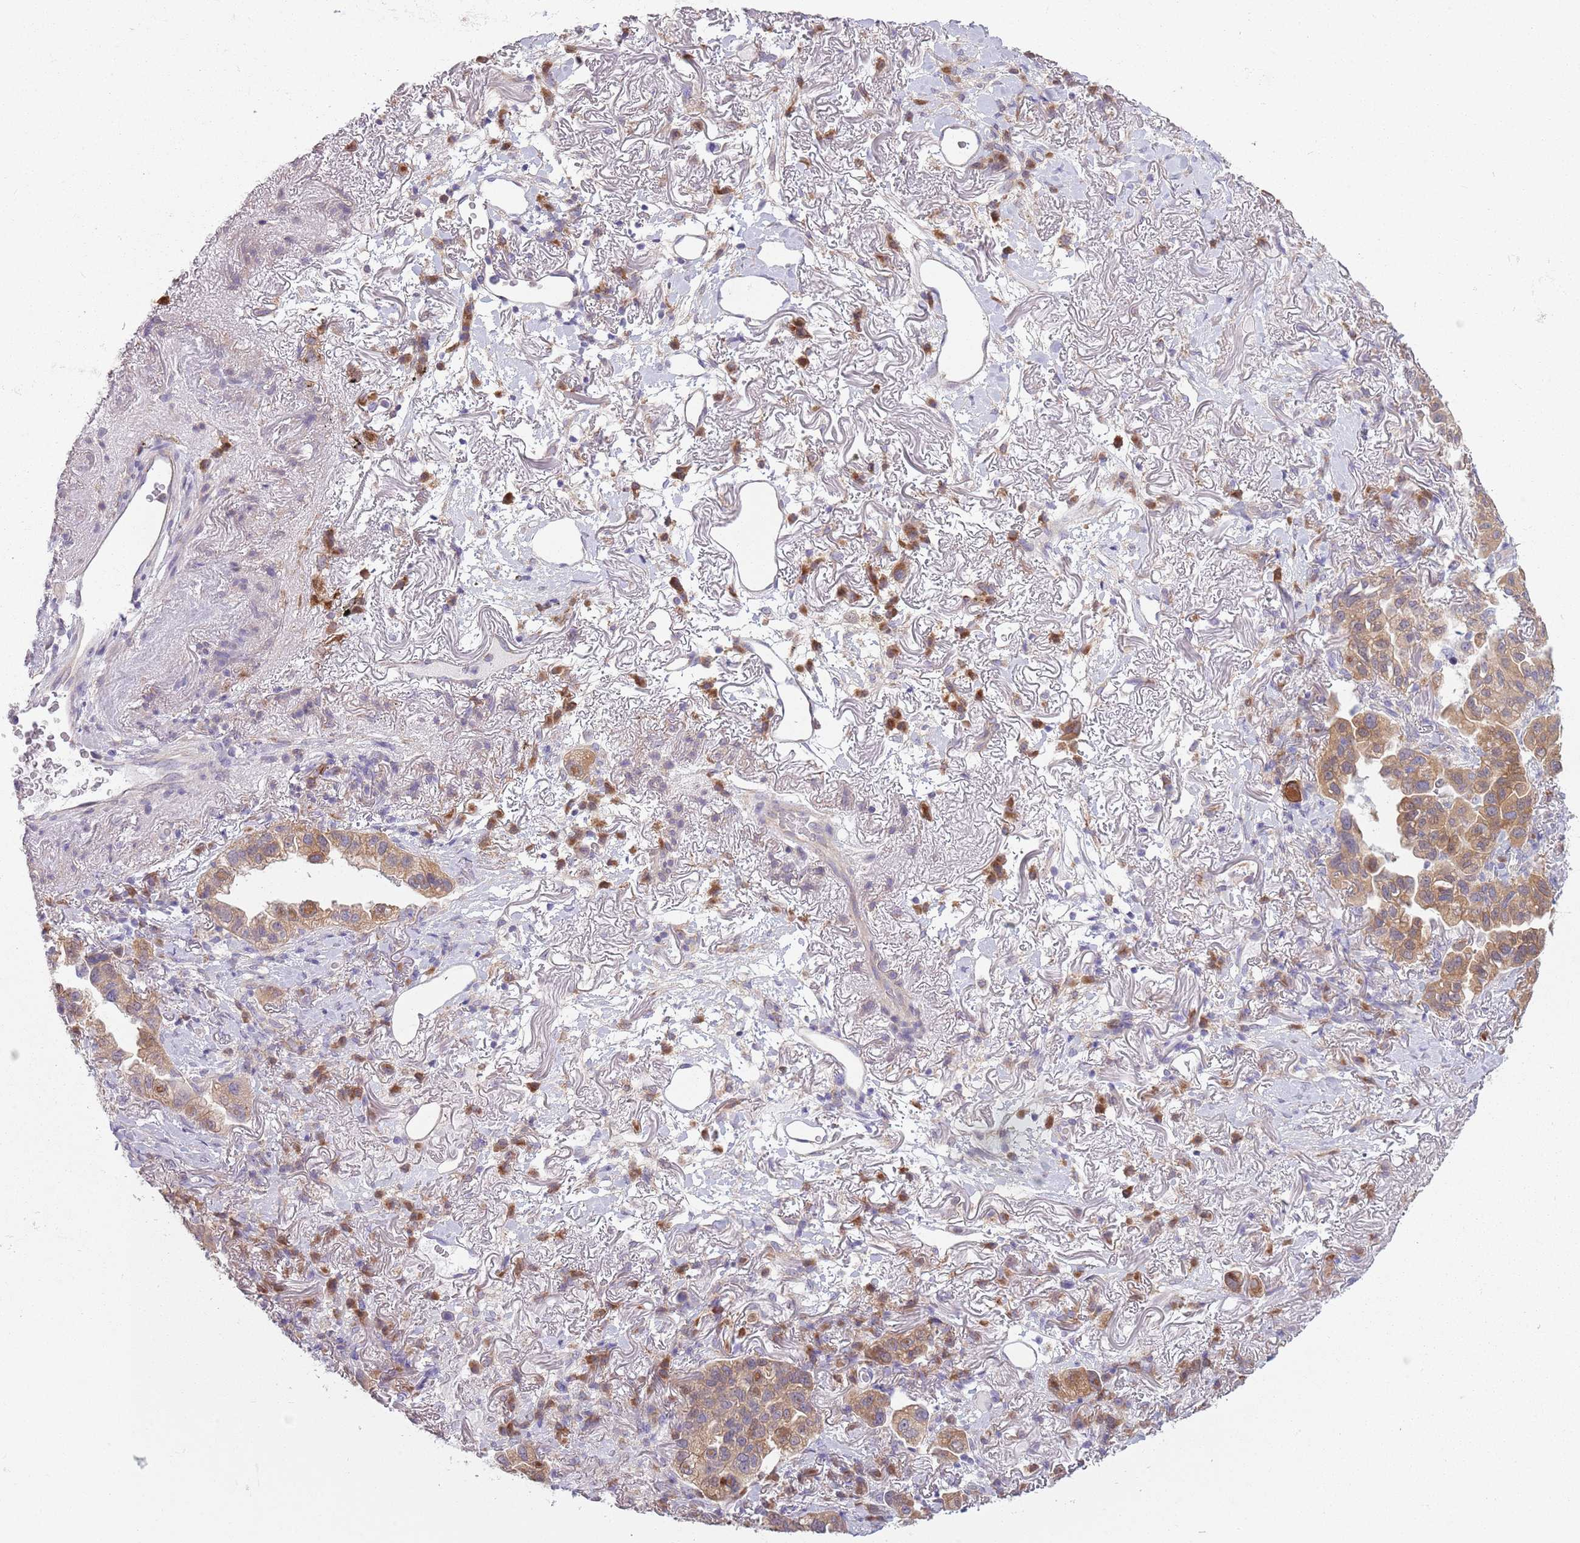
{"staining": {"intensity": "moderate", "quantity": ">75%", "location": "cytoplasmic/membranous"}, "tissue": "lung cancer", "cell_type": "Tumor cells", "image_type": "cancer", "snomed": [{"axis": "morphology", "description": "Adenocarcinoma, NOS"}, {"axis": "topography", "description": "Lung"}], "caption": "Immunohistochemical staining of human lung adenocarcinoma demonstrates moderate cytoplasmic/membranous protein expression in about >75% of tumor cells.", "gene": "COQ5", "patient": {"sex": "female", "age": 69}}